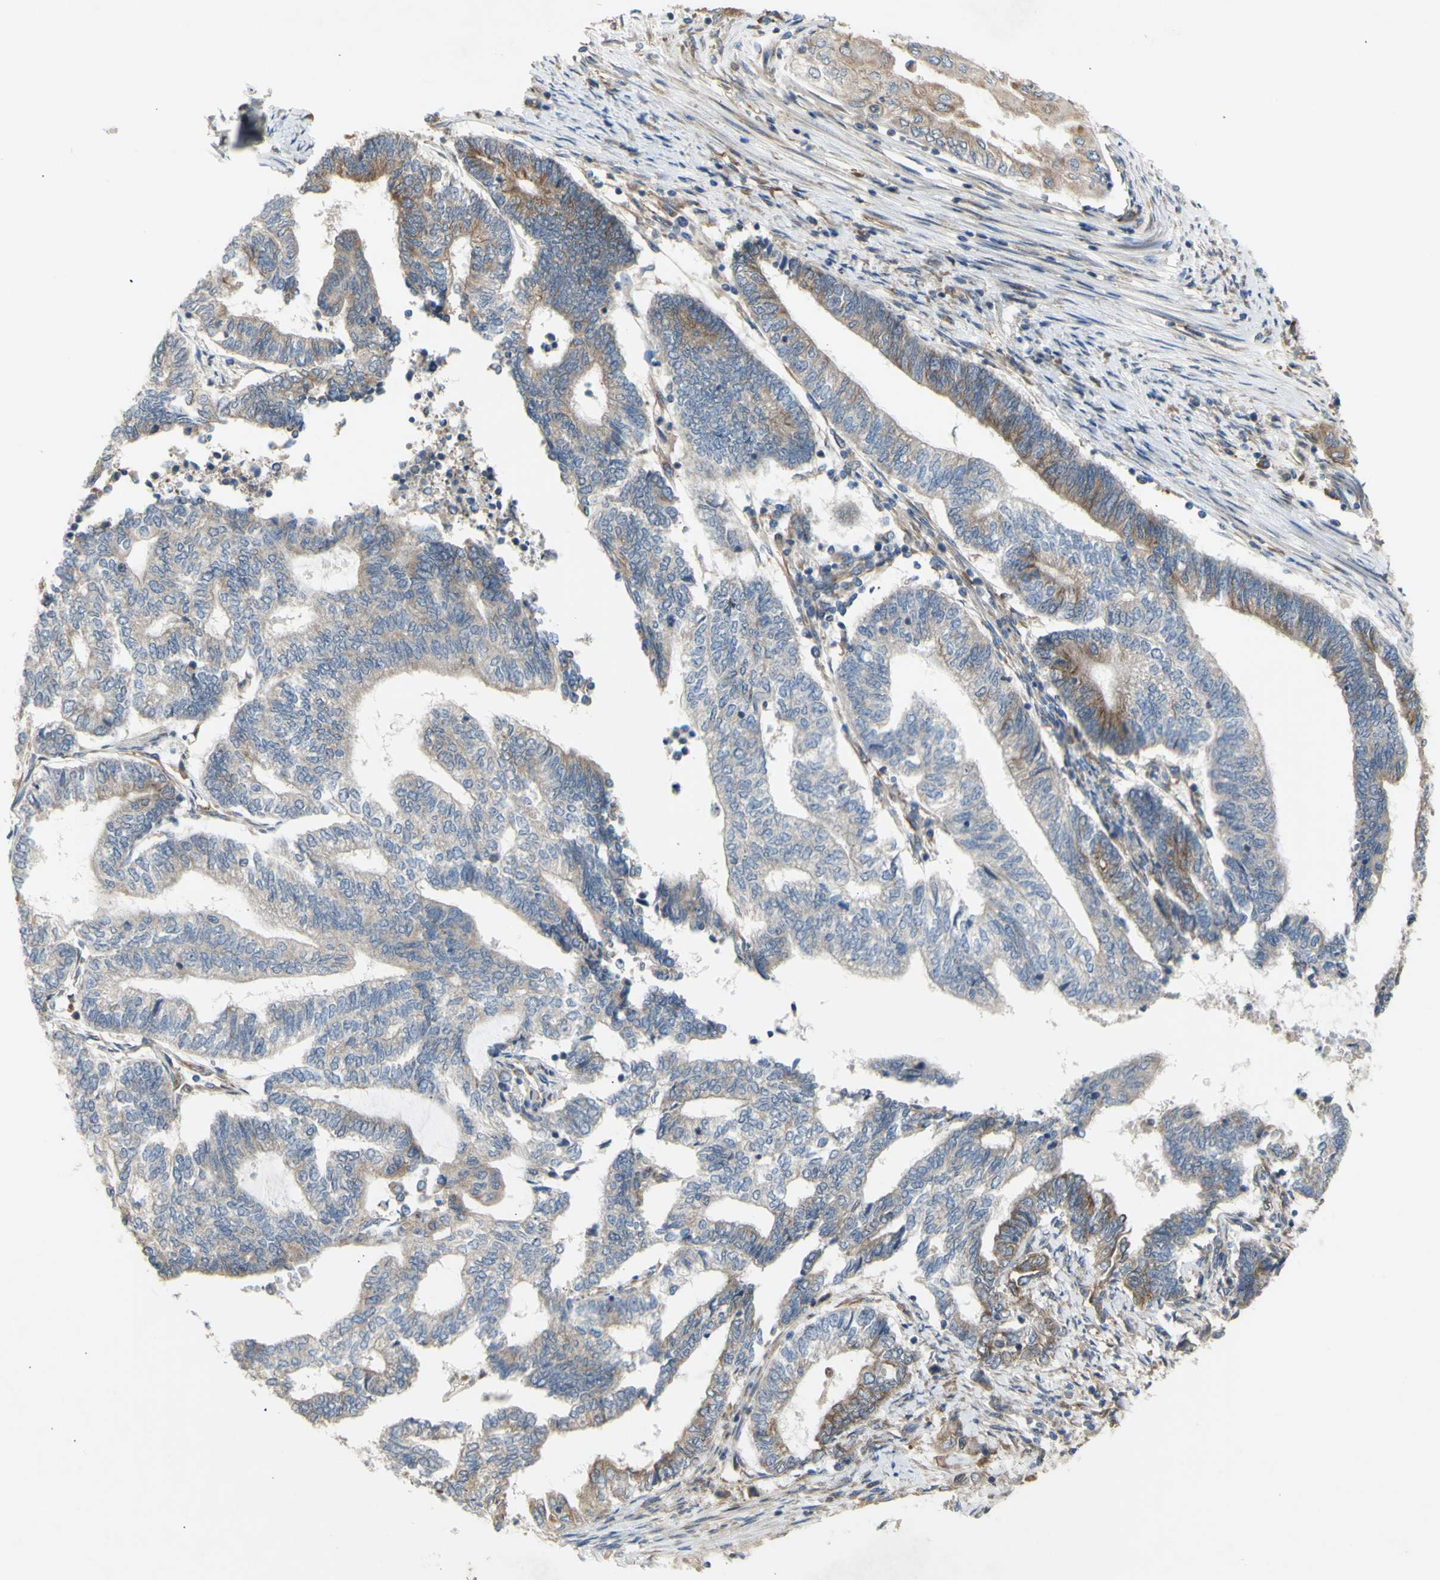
{"staining": {"intensity": "moderate", "quantity": "<25%", "location": "cytoplasmic/membranous"}, "tissue": "endometrial cancer", "cell_type": "Tumor cells", "image_type": "cancer", "snomed": [{"axis": "morphology", "description": "Adenocarcinoma, NOS"}, {"axis": "topography", "description": "Uterus"}, {"axis": "topography", "description": "Endometrium"}], "caption": "Human endometrial cancer (adenocarcinoma) stained with a protein marker shows moderate staining in tumor cells.", "gene": "KLC1", "patient": {"sex": "female", "age": 70}}